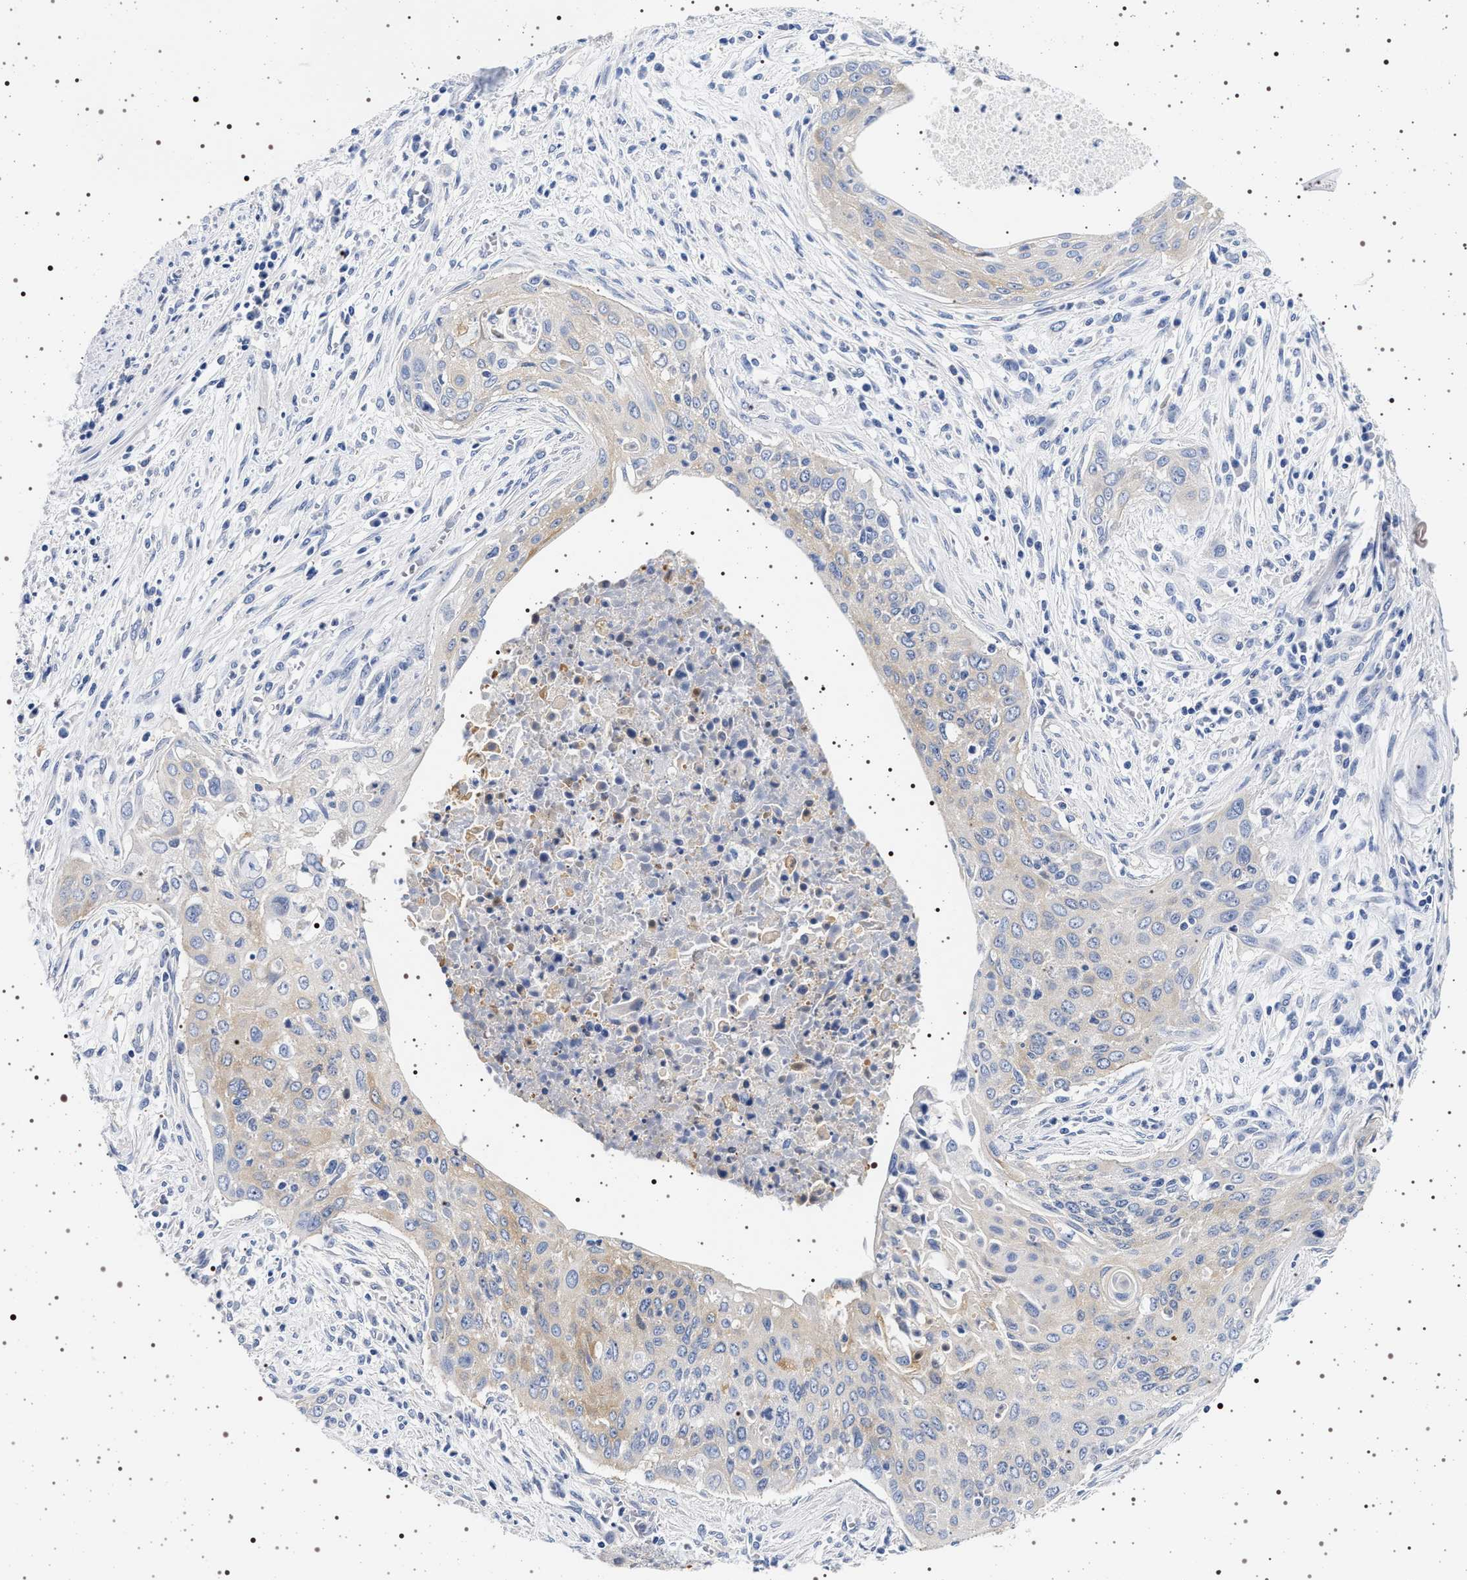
{"staining": {"intensity": "weak", "quantity": "<25%", "location": "cytoplasmic/membranous"}, "tissue": "cervical cancer", "cell_type": "Tumor cells", "image_type": "cancer", "snomed": [{"axis": "morphology", "description": "Squamous cell carcinoma, NOS"}, {"axis": "topography", "description": "Cervix"}], "caption": "The micrograph reveals no staining of tumor cells in squamous cell carcinoma (cervical).", "gene": "HSD17B1", "patient": {"sex": "female", "age": 55}}